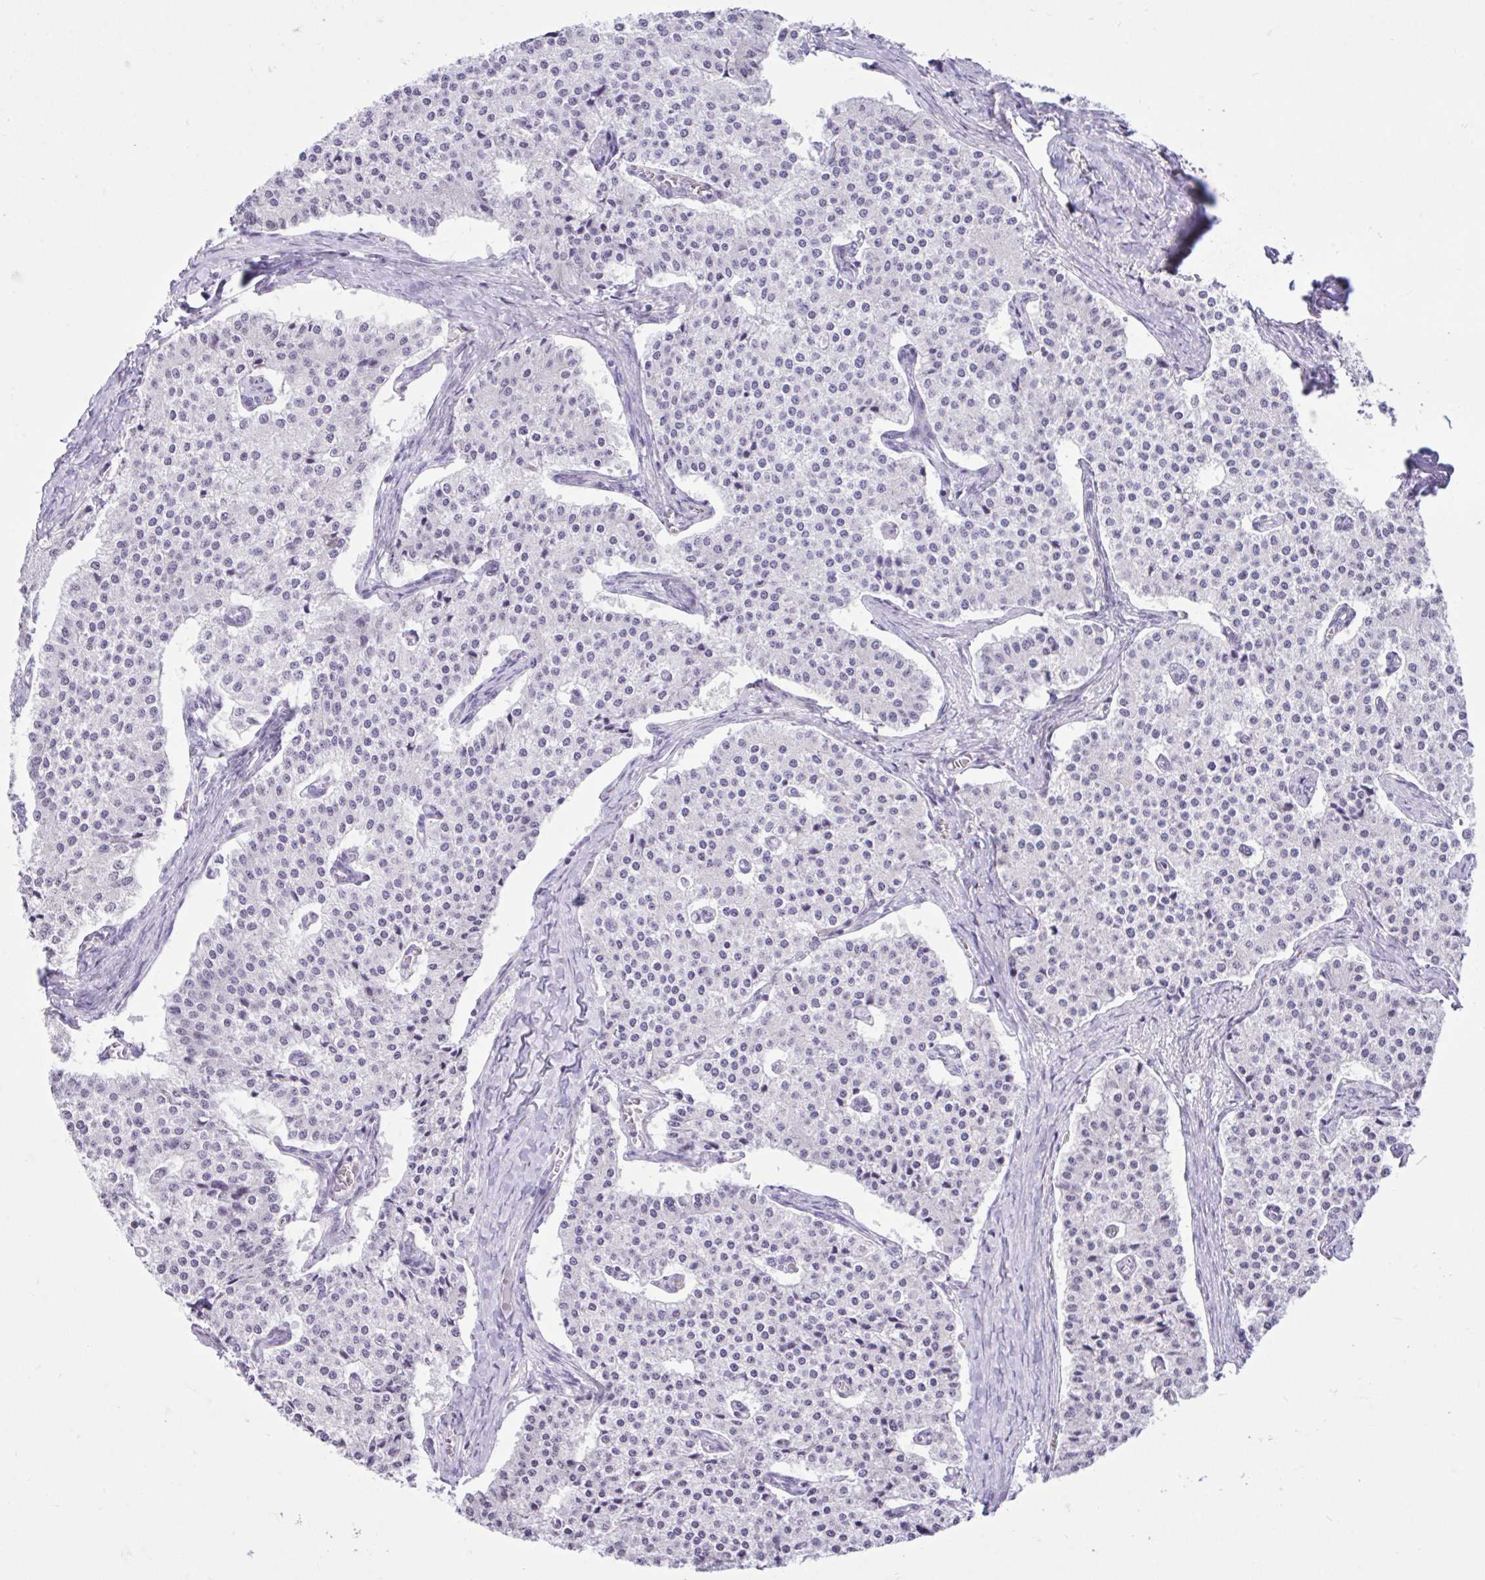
{"staining": {"intensity": "negative", "quantity": "none", "location": "none"}, "tissue": "carcinoid", "cell_type": "Tumor cells", "image_type": "cancer", "snomed": [{"axis": "morphology", "description": "Carcinoid, malignant, NOS"}, {"axis": "topography", "description": "Colon"}], "caption": "Immunohistochemistry (IHC) image of neoplastic tissue: carcinoid stained with DAB (3,3'-diaminobenzidine) demonstrates no significant protein positivity in tumor cells.", "gene": "REEP1", "patient": {"sex": "female", "age": 52}}